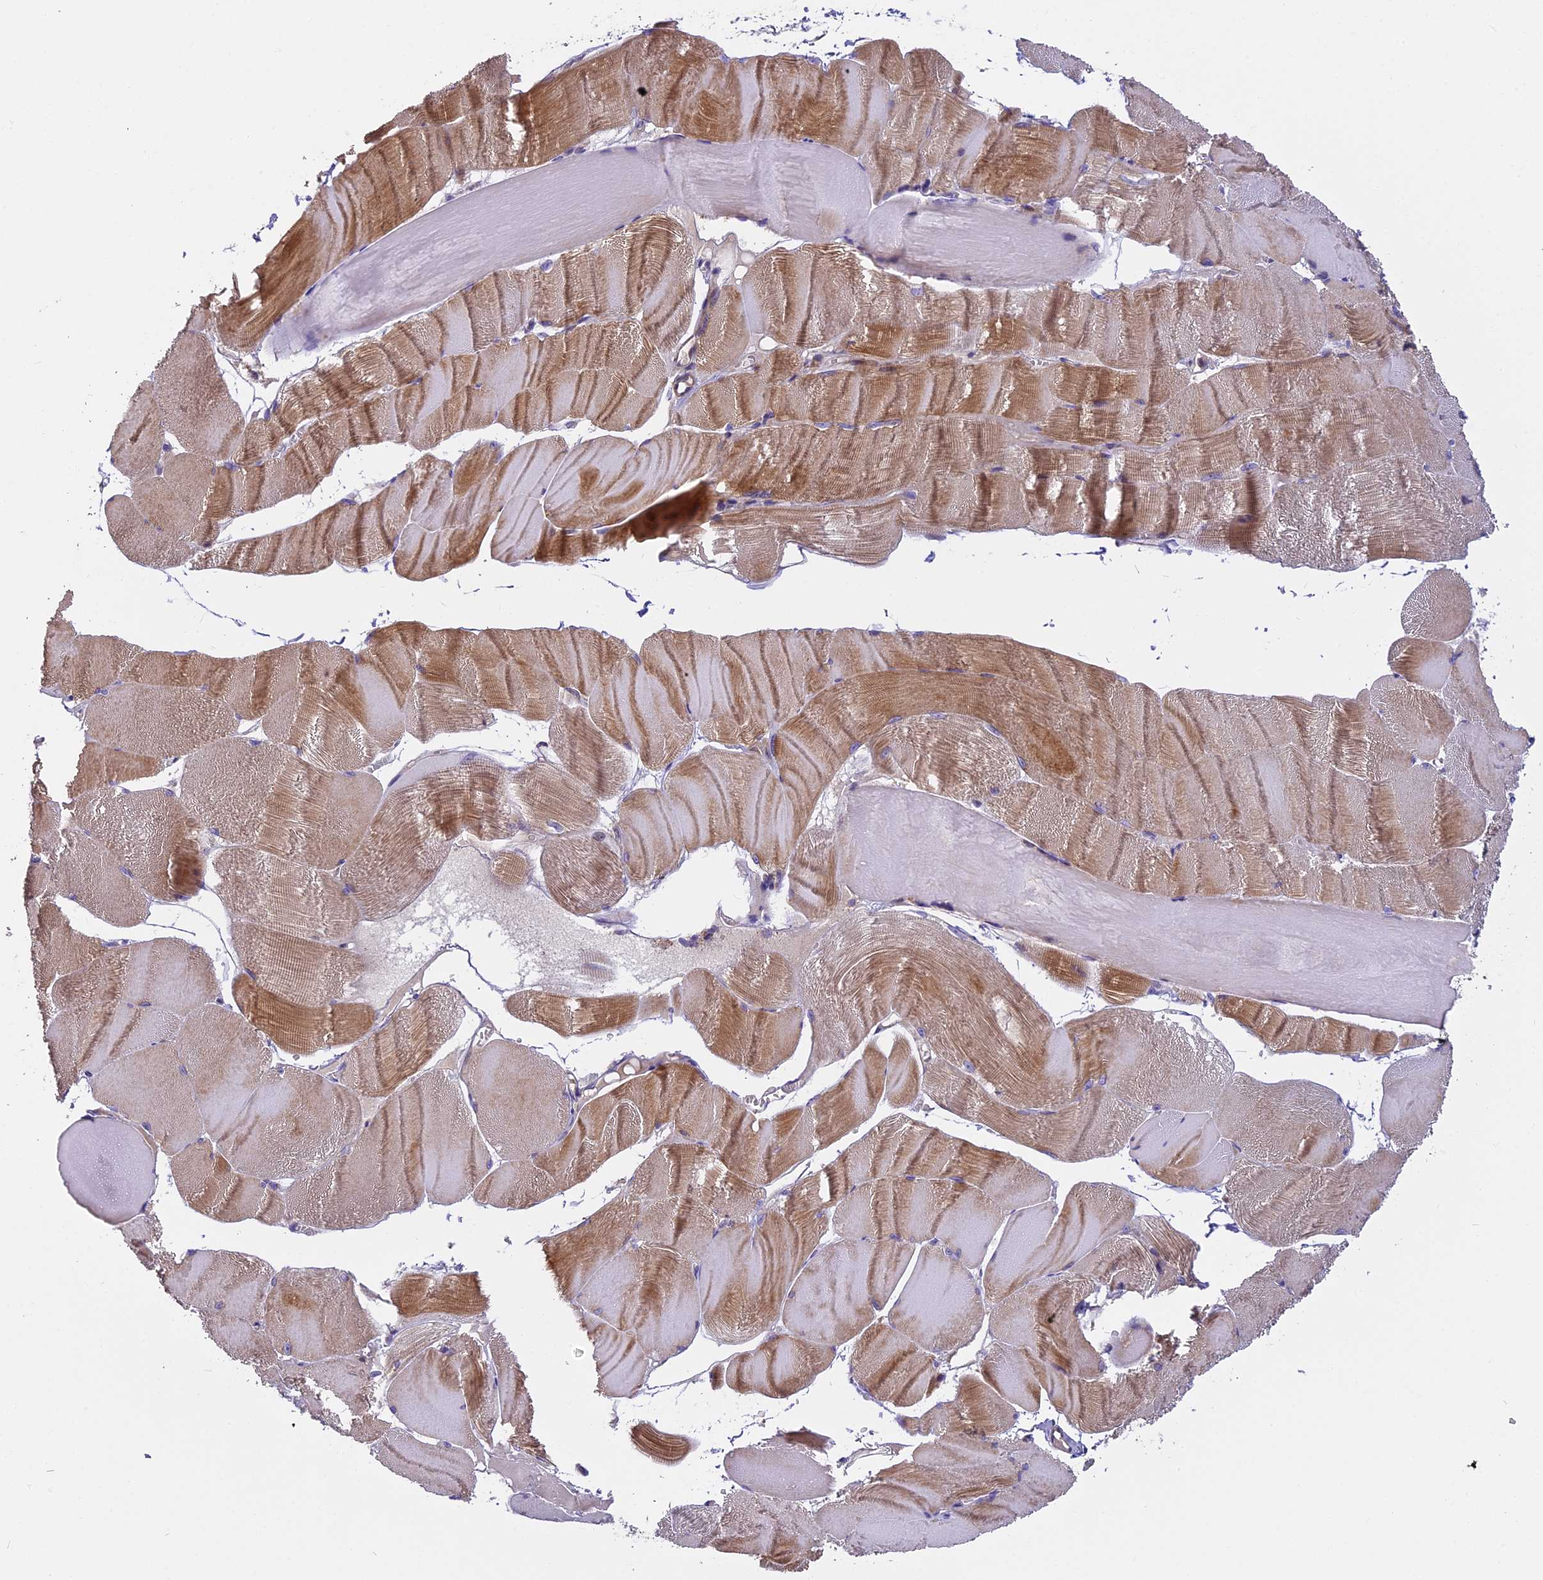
{"staining": {"intensity": "moderate", "quantity": "25%-75%", "location": "cytoplasmic/membranous"}, "tissue": "skeletal muscle", "cell_type": "Myocytes", "image_type": "normal", "snomed": [{"axis": "morphology", "description": "Normal tissue, NOS"}, {"axis": "morphology", "description": "Basal cell carcinoma"}, {"axis": "topography", "description": "Skeletal muscle"}], "caption": "This photomicrograph demonstrates IHC staining of unremarkable human skeletal muscle, with medium moderate cytoplasmic/membranous positivity in about 25%-75% of myocytes.", "gene": "FAM98C", "patient": {"sex": "female", "age": 64}}